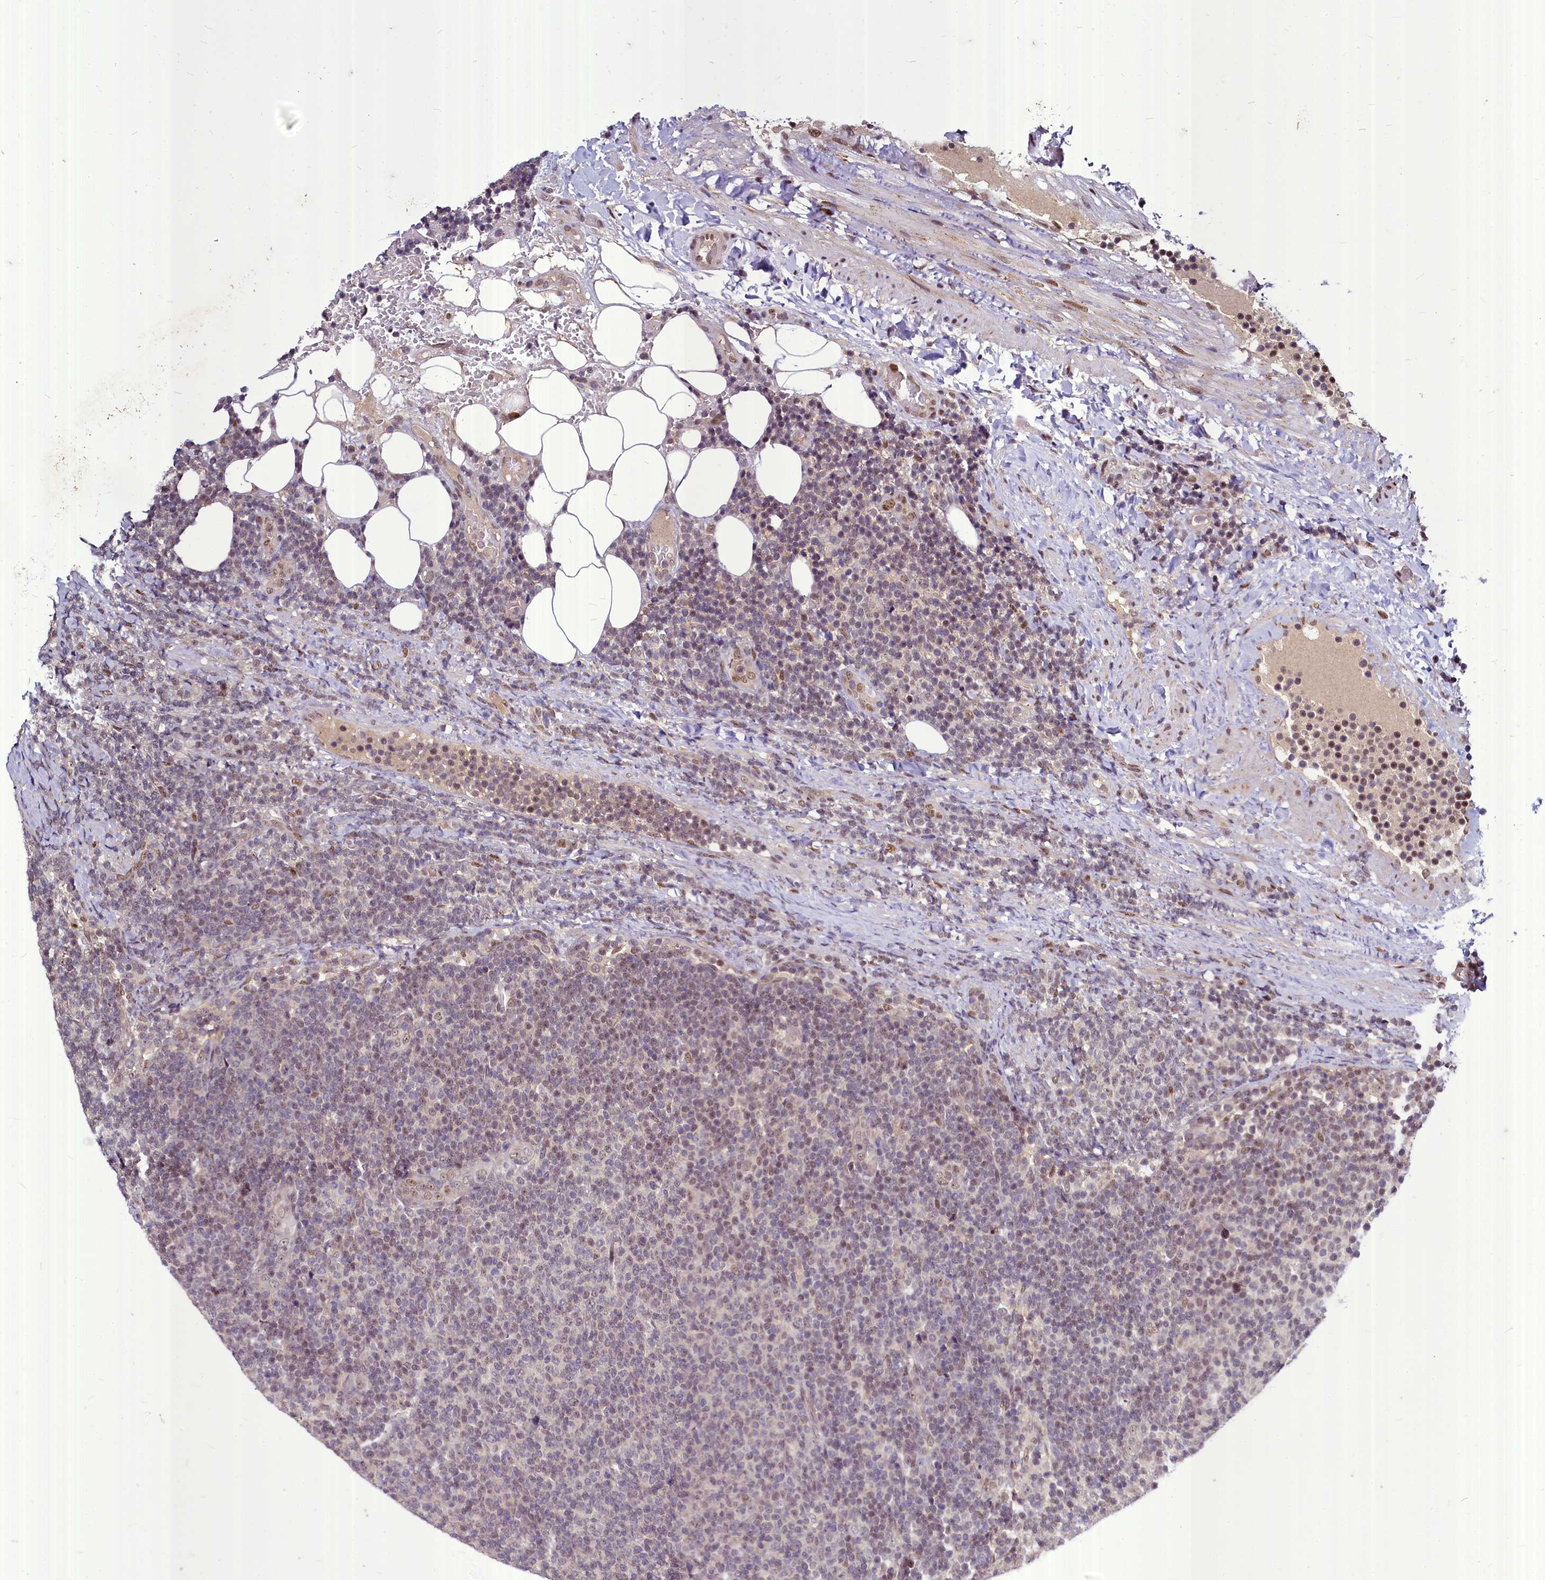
{"staining": {"intensity": "weak", "quantity": "25%-75%", "location": "nuclear"}, "tissue": "lymphoma", "cell_type": "Tumor cells", "image_type": "cancer", "snomed": [{"axis": "morphology", "description": "Malignant lymphoma, non-Hodgkin's type, Low grade"}, {"axis": "topography", "description": "Lymph node"}], "caption": "Immunohistochemical staining of malignant lymphoma, non-Hodgkin's type (low-grade) shows low levels of weak nuclear protein positivity in approximately 25%-75% of tumor cells. Nuclei are stained in blue.", "gene": "MAML2", "patient": {"sex": "male", "age": 66}}